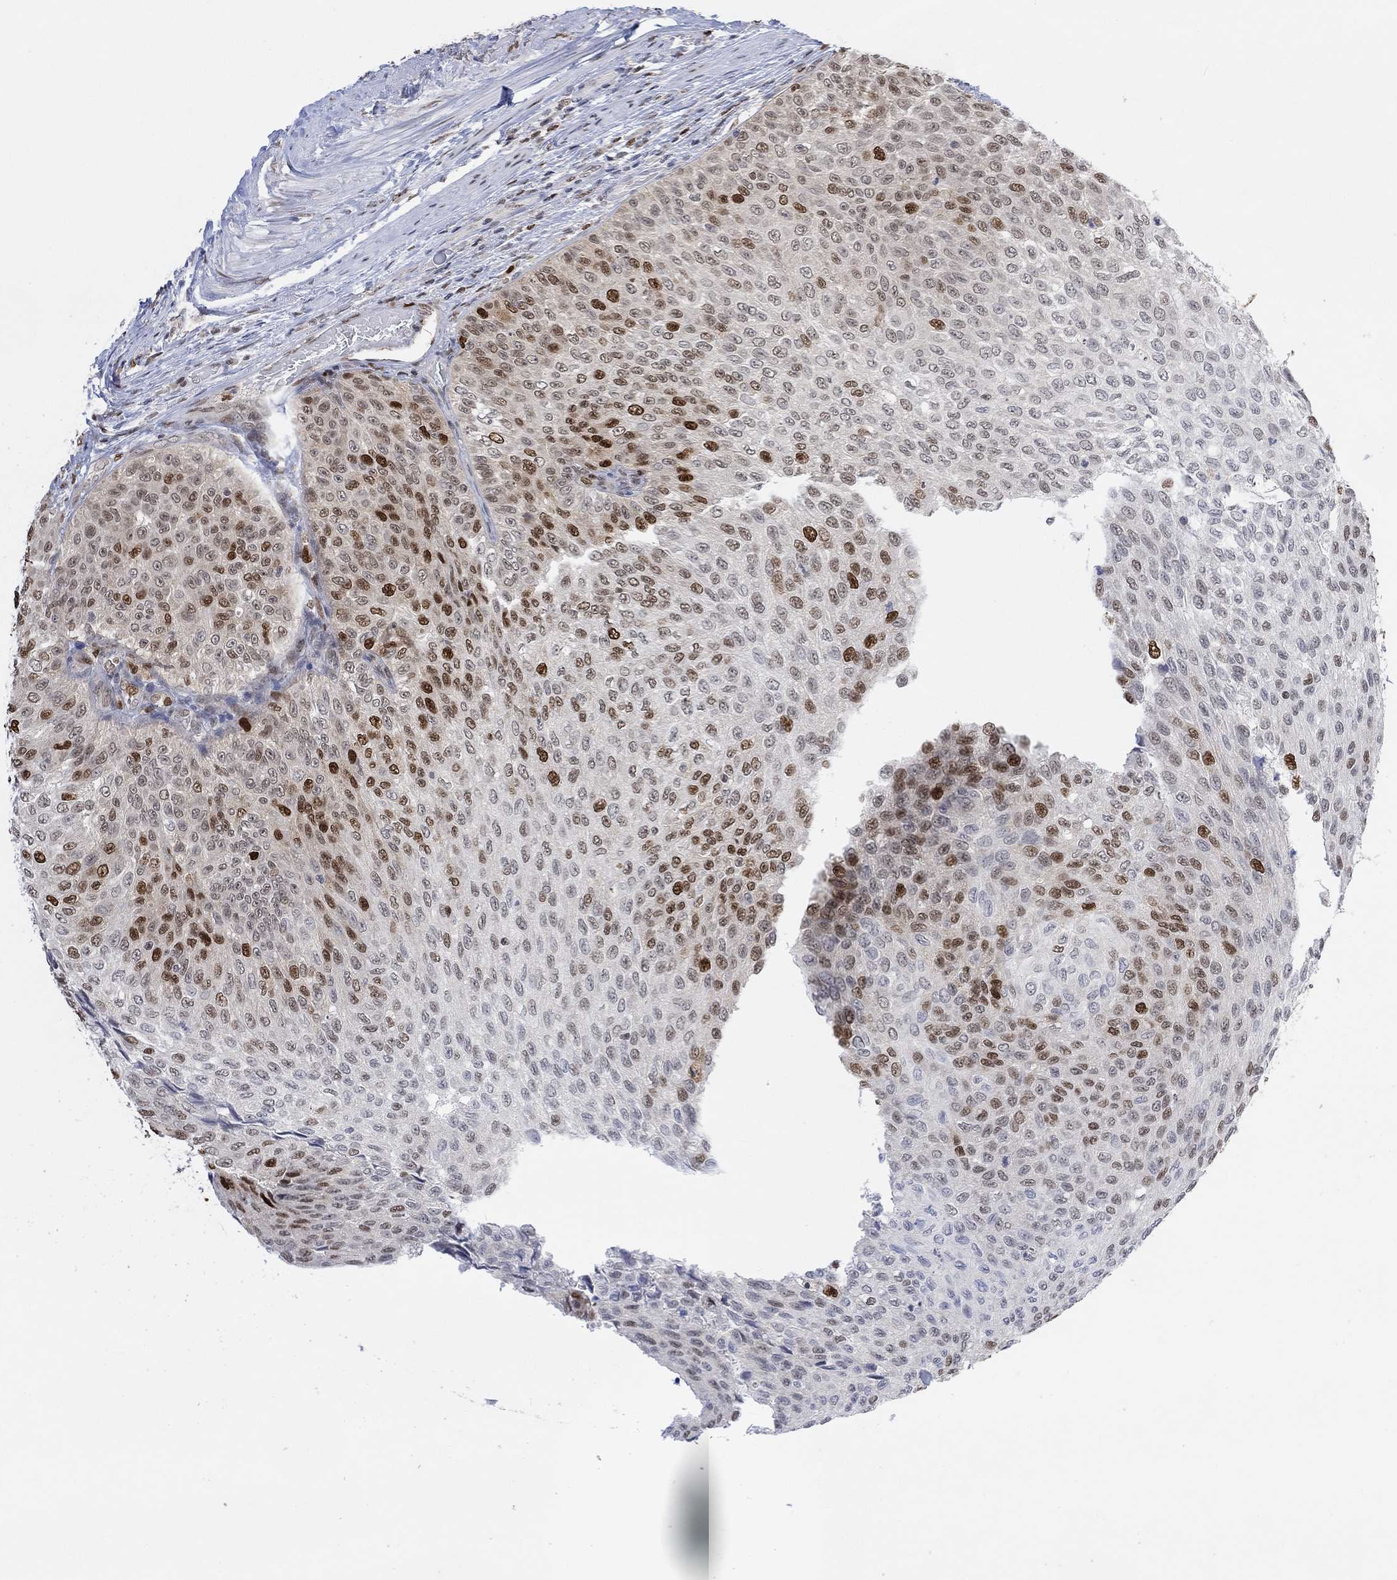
{"staining": {"intensity": "strong", "quantity": "<25%", "location": "nuclear"}, "tissue": "urothelial cancer", "cell_type": "Tumor cells", "image_type": "cancer", "snomed": [{"axis": "morphology", "description": "Urothelial carcinoma, Low grade"}, {"axis": "topography", "description": "Ureter, NOS"}, {"axis": "topography", "description": "Urinary bladder"}], "caption": "A brown stain labels strong nuclear positivity of a protein in urothelial carcinoma (low-grade) tumor cells.", "gene": "RAD54L2", "patient": {"sex": "male", "age": 78}}